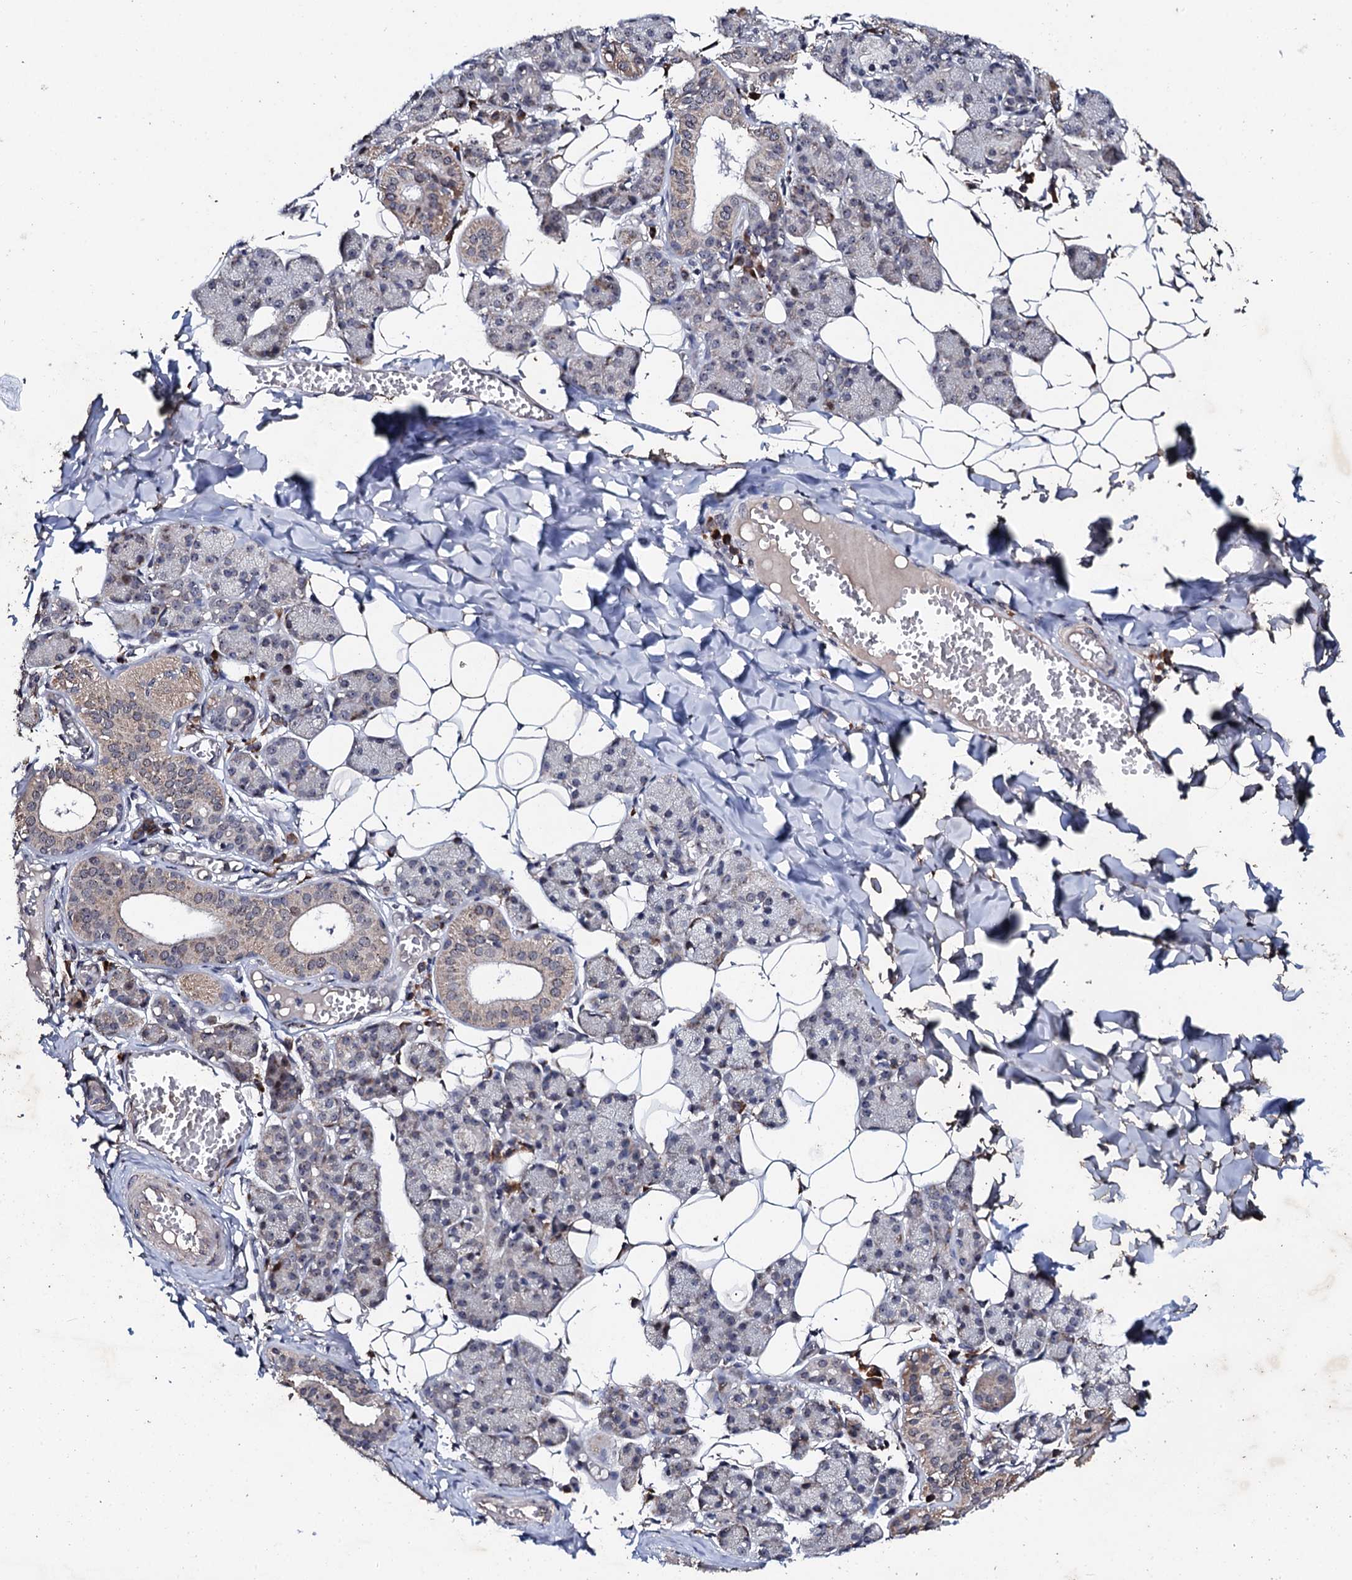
{"staining": {"intensity": "weak", "quantity": "<25%", "location": "cytoplasmic/membranous"}, "tissue": "salivary gland", "cell_type": "Glandular cells", "image_type": "normal", "snomed": [{"axis": "morphology", "description": "Normal tissue, NOS"}, {"axis": "topography", "description": "Salivary gland"}], "caption": "A high-resolution micrograph shows IHC staining of normal salivary gland, which shows no significant staining in glandular cells.", "gene": "FAM111A", "patient": {"sex": "female", "age": 33}}